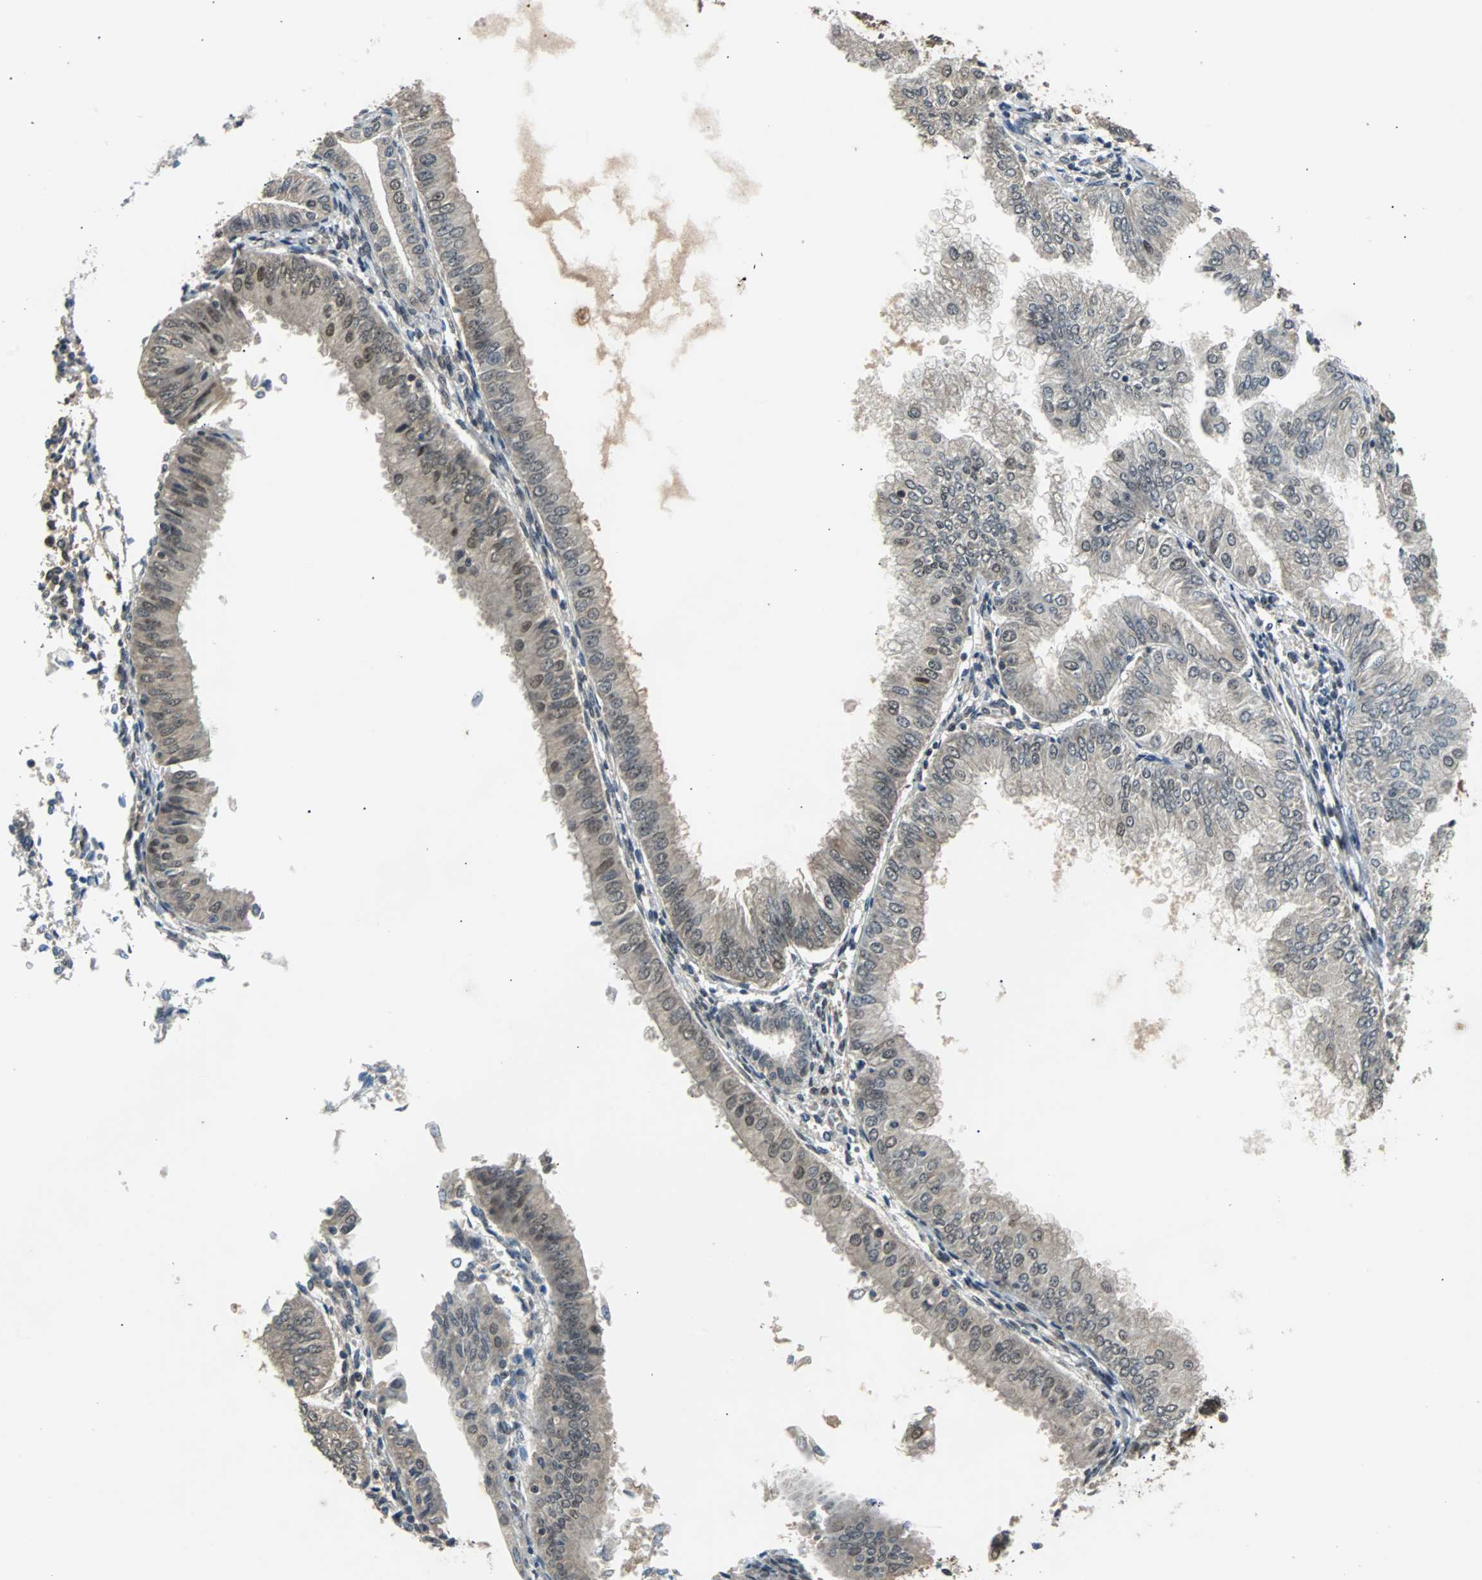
{"staining": {"intensity": "weak", "quantity": "<25%", "location": "cytoplasmic/membranous,nuclear"}, "tissue": "endometrial cancer", "cell_type": "Tumor cells", "image_type": "cancer", "snomed": [{"axis": "morphology", "description": "Adenocarcinoma, NOS"}, {"axis": "topography", "description": "Endometrium"}], "caption": "There is no significant expression in tumor cells of endometrial cancer. (DAB IHC visualized using brightfield microscopy, high magnification).", "gene": "PHC1", "patient": {"sex": "female", "age": 53}}